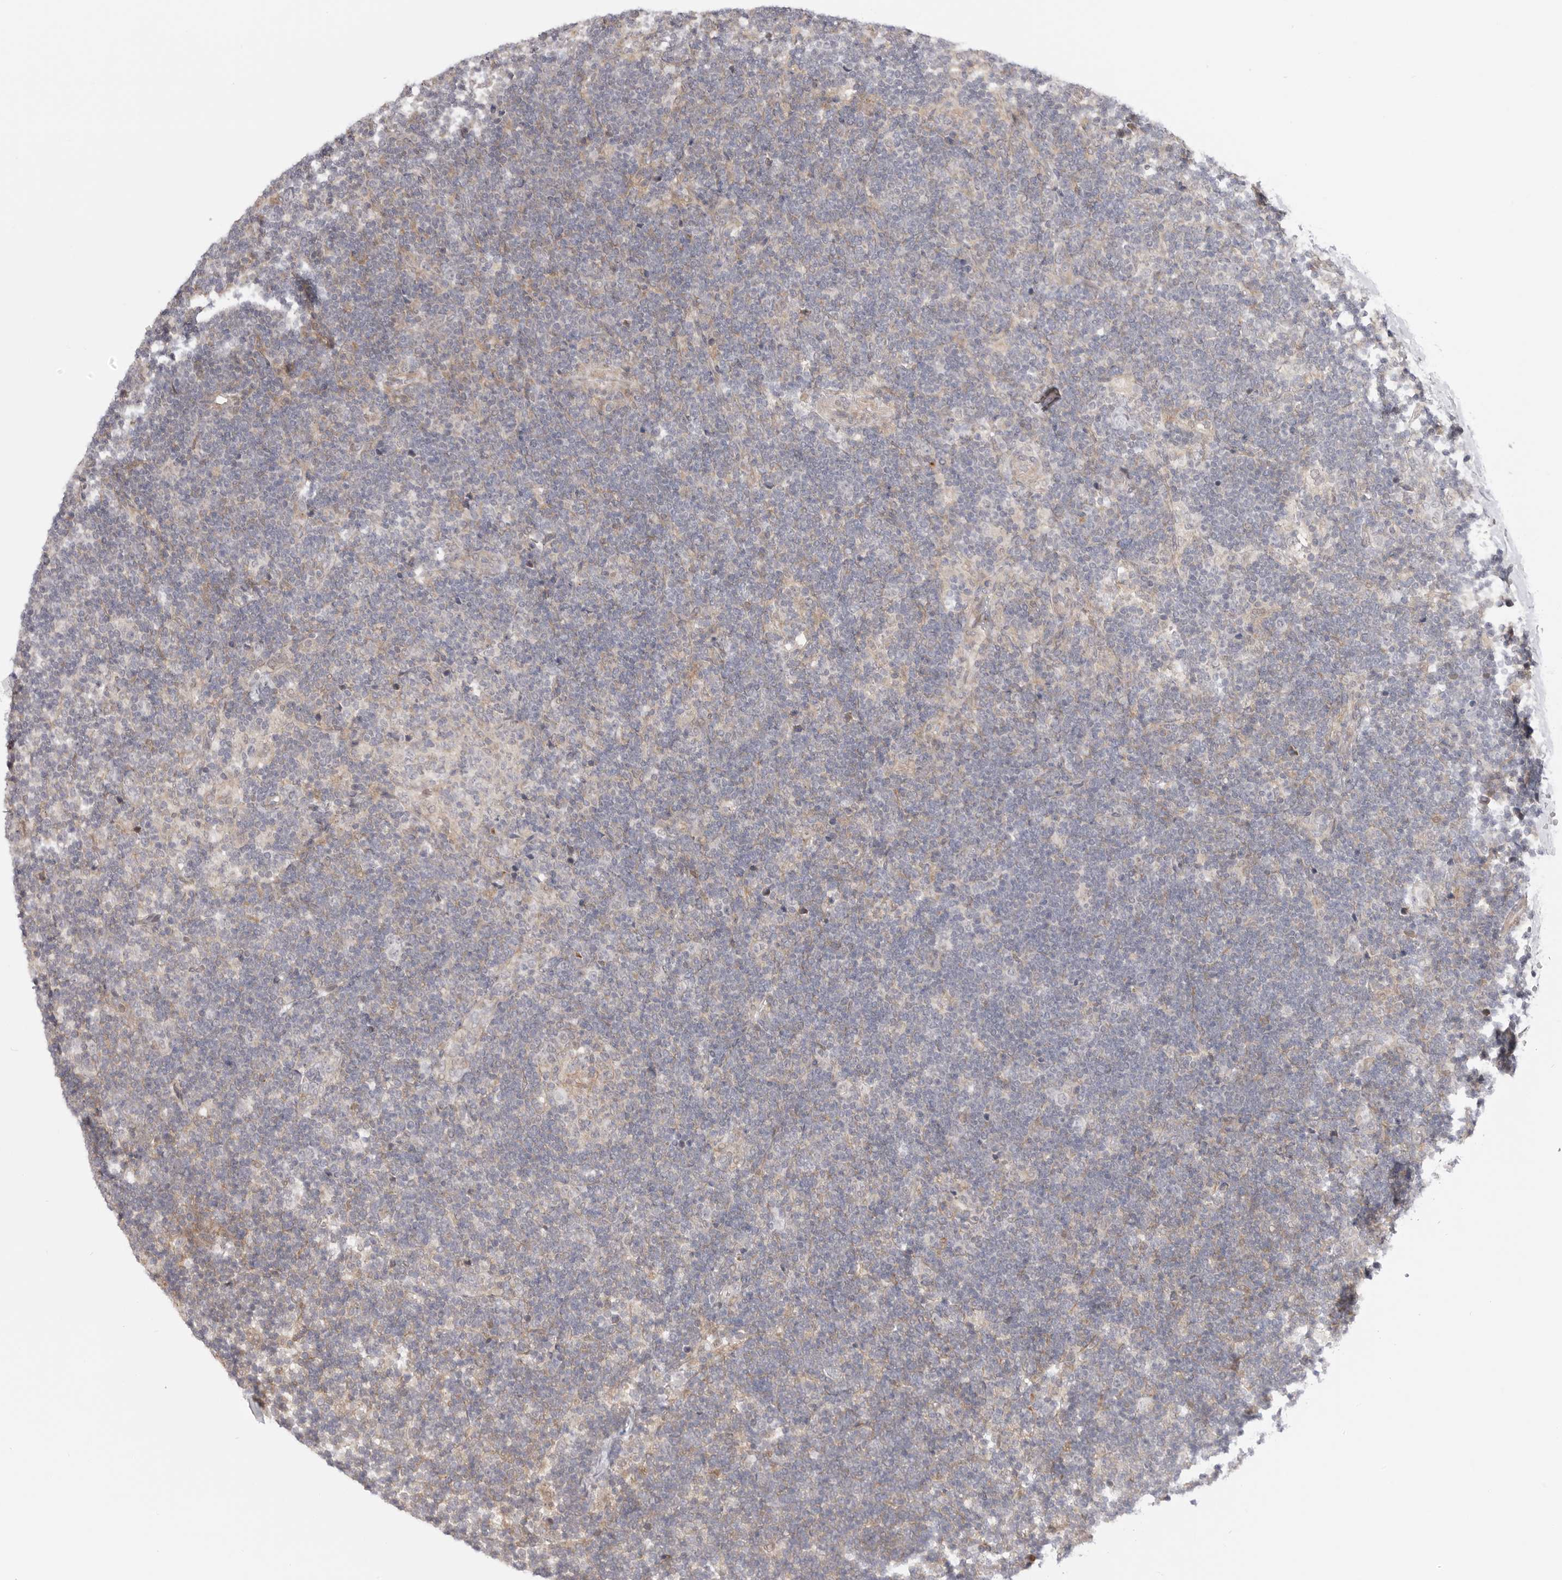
{"staining": {"intensity": "weak", "quantity": "<25%", "location": "cytoplasmic/membranous"}, "tissue": "lymph node", "cell_type": "Germinal center cells", "image_type": "normal", "snomed": [{"axis": "morphology", "description": "Normal tissue, NOS"}, {"axis": "topography", "description": "Lymph node"}], "caption": "A micrograph of lymph node stained for a protein demonstrates no brown staining in germinal center cells. The staining is performed using DAB brown chromogen with nuclei counter-stained in using hematoxylin.", "gene": "GGT6", "patient": {"sex": "female", "age": 22}}